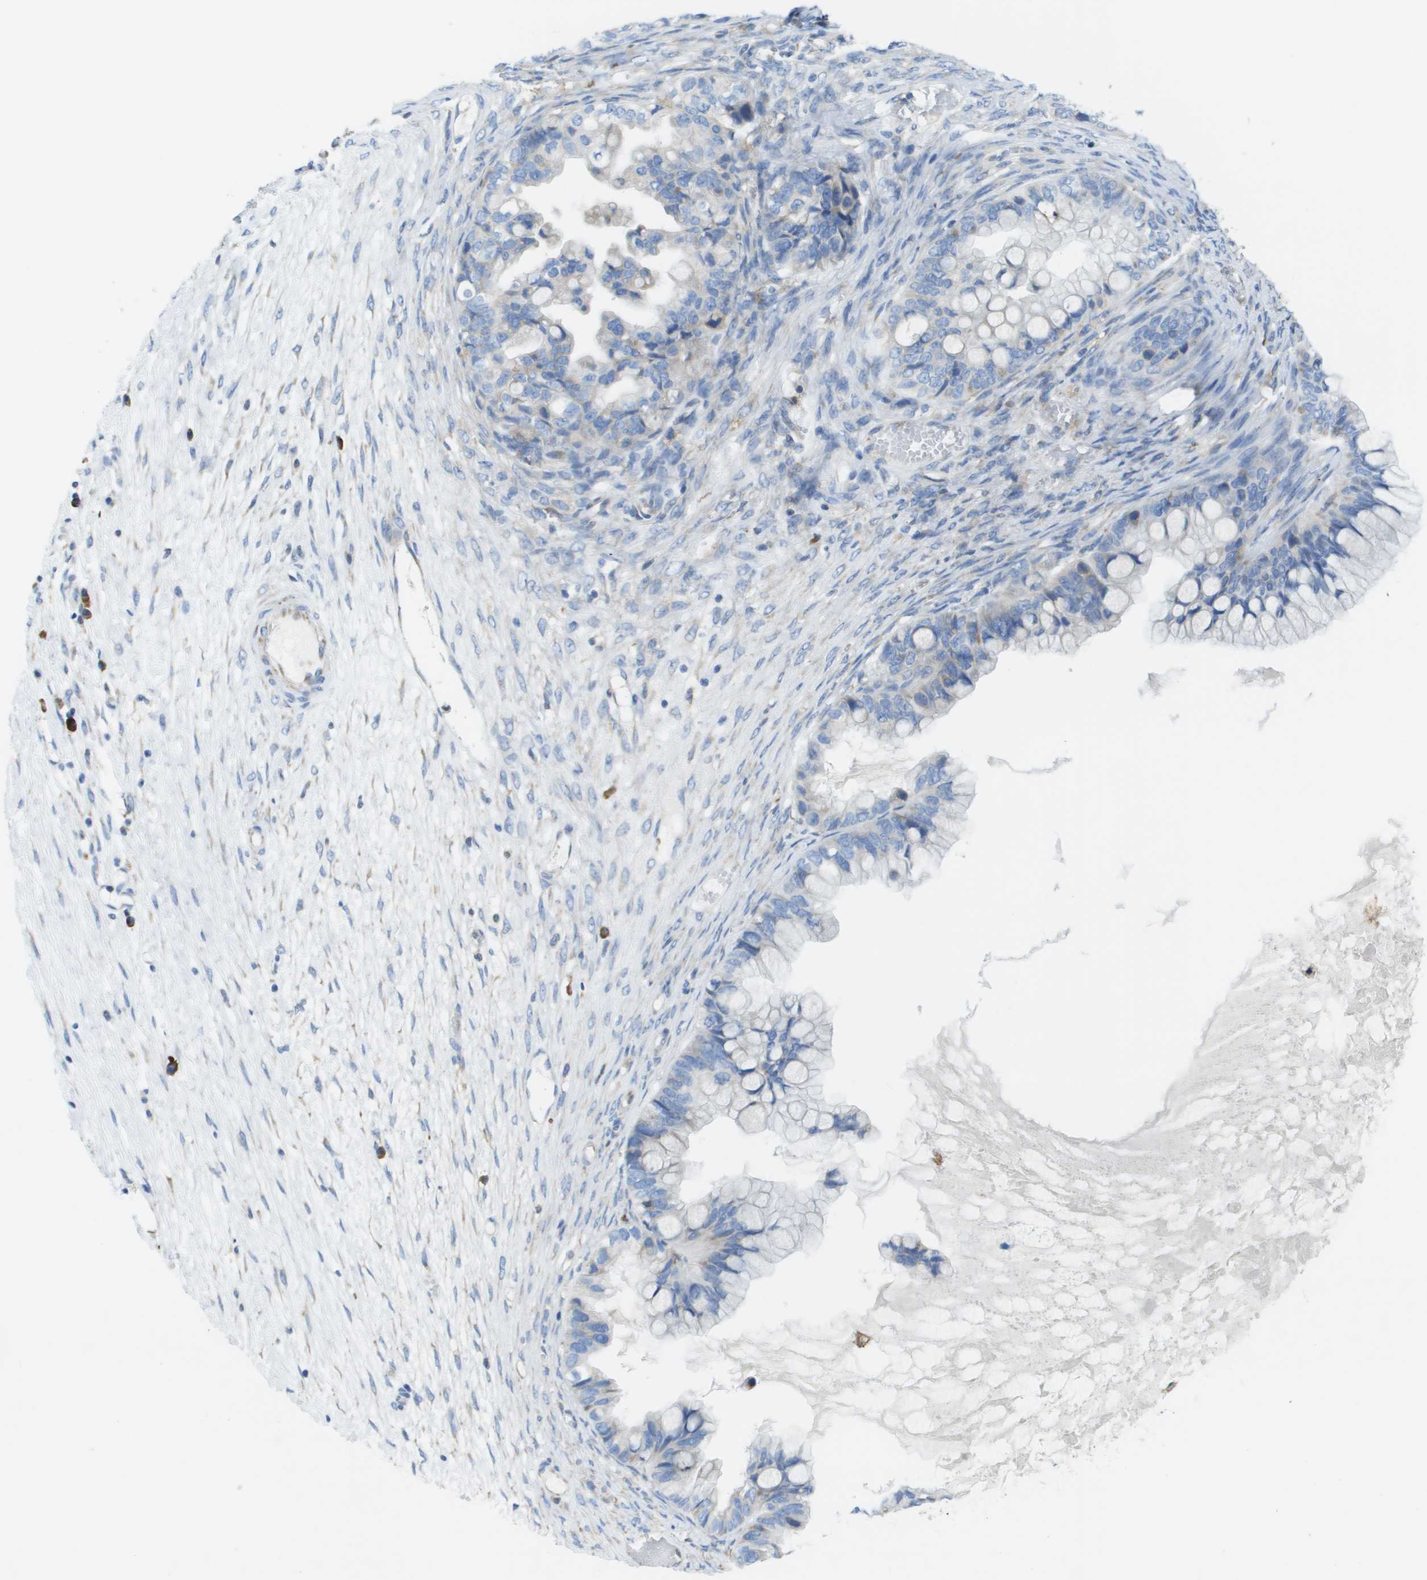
{"staining": {"intensity": "negative", "quantity": "none", "location": "none"}, "tissue": "ovarian cancer", "cell_type": "Tumor cells", "image_type": "cancer", "snomed": [{"axis": "morphology", "description": "Cystadenocarcinoma, mucinous, NOS"}, {"axis": "topography", "description": "Ovary"}], "caption": "Micrograph shows no significant protein staining in tumor cells of ovarian mucinous cystadenocarcinoma.", "gene": "SDR42E1", "patient": {"sex": "female", "age": 80}}